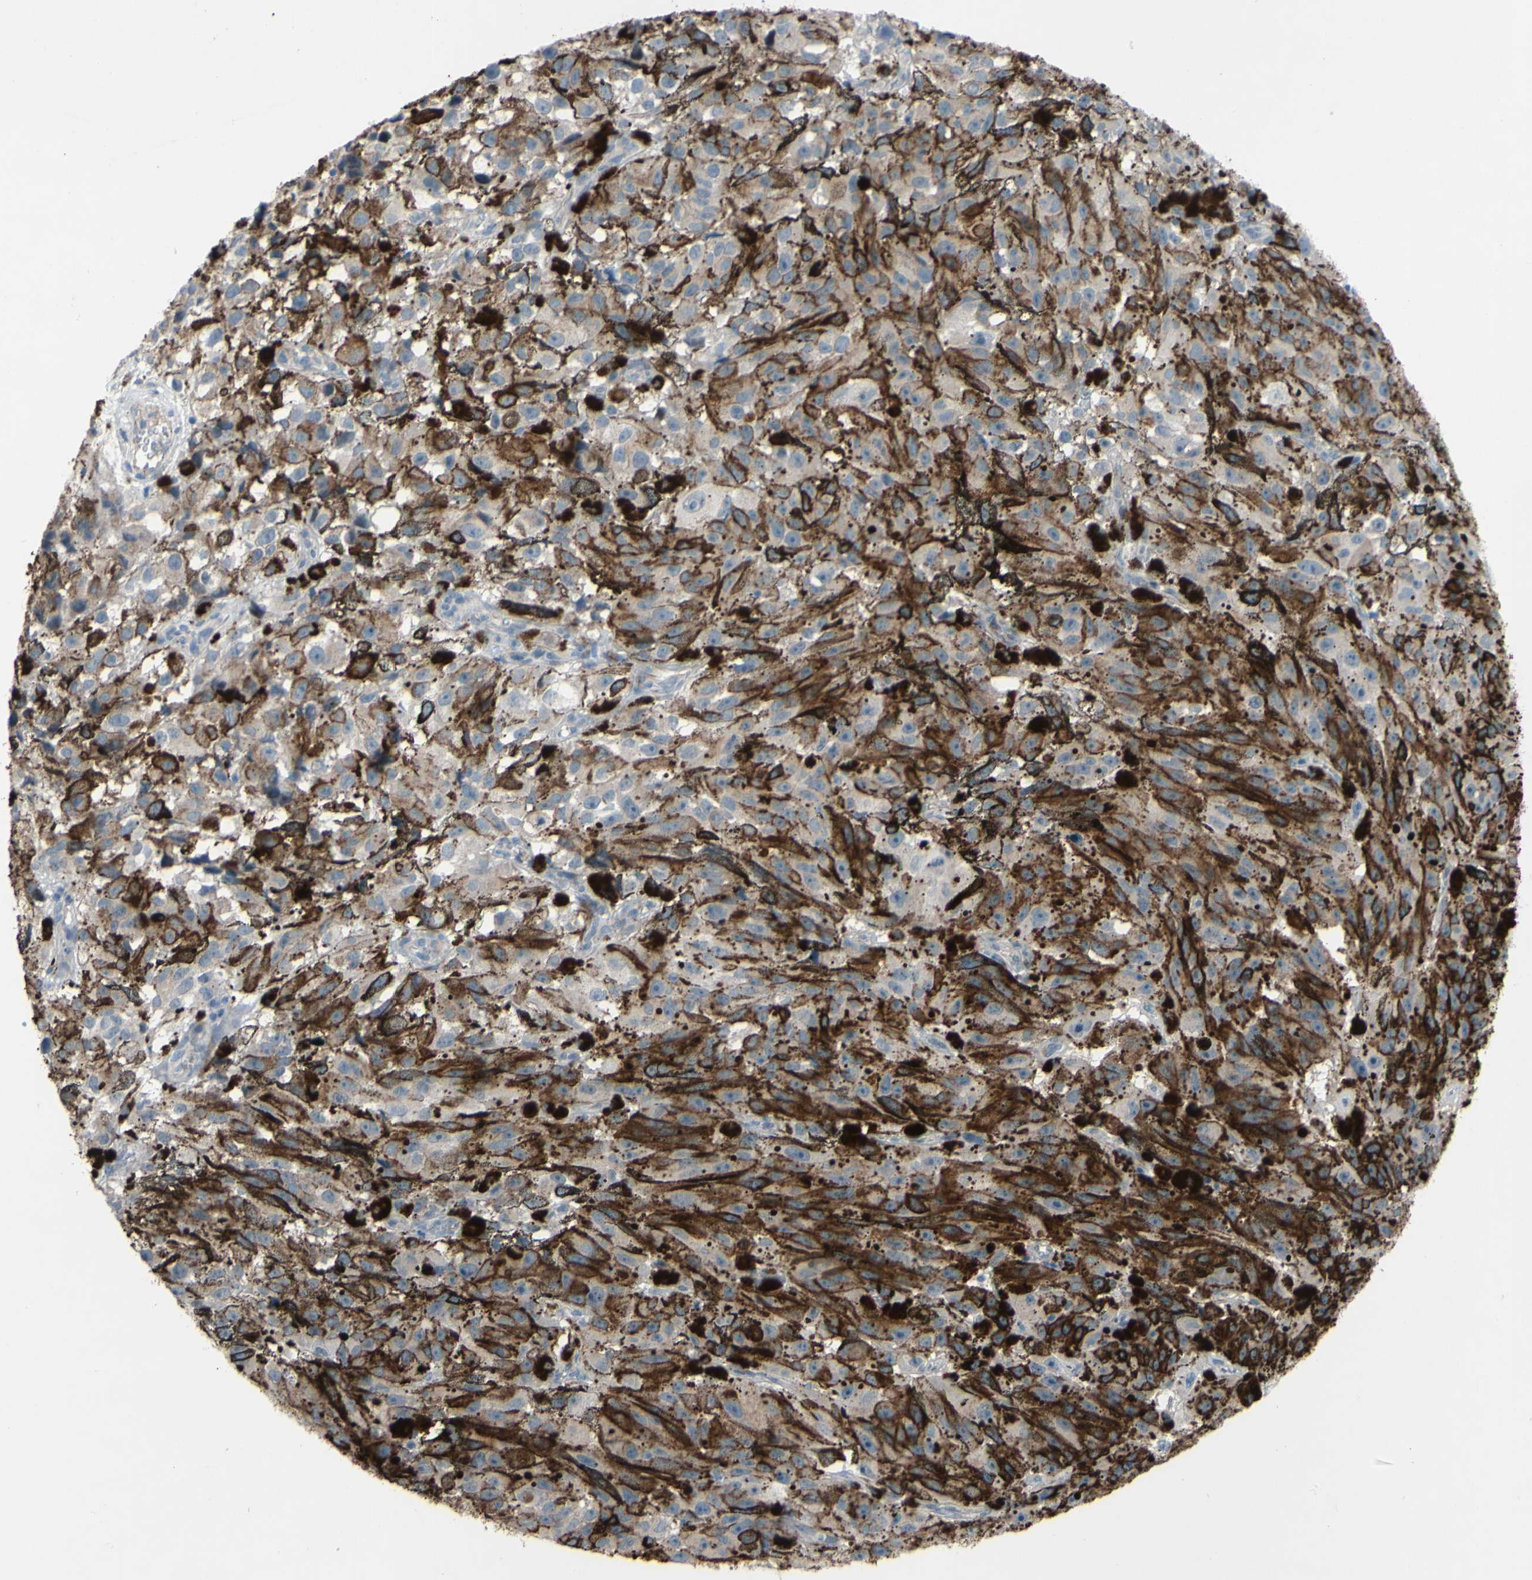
{"staining": {"intensity": "weak", "quantity": ">75%", "location": "cytoplasmic/membranous"}, "tissue": "melanoma", "cell_type": "Tumor cells", "image_type": "cancer", "snomed": [{"axis": "morphology", "description": "Malignant melanoma, NOS"}, {"axis": "topography", "description": "Skin"}], "caption": "Tumor cells show weak cytoplasmic/membranous expression in approximately >75% of cells in melanoma.", "gene": "CDCP1", "patient": {"sex": "female", "age": 104}}